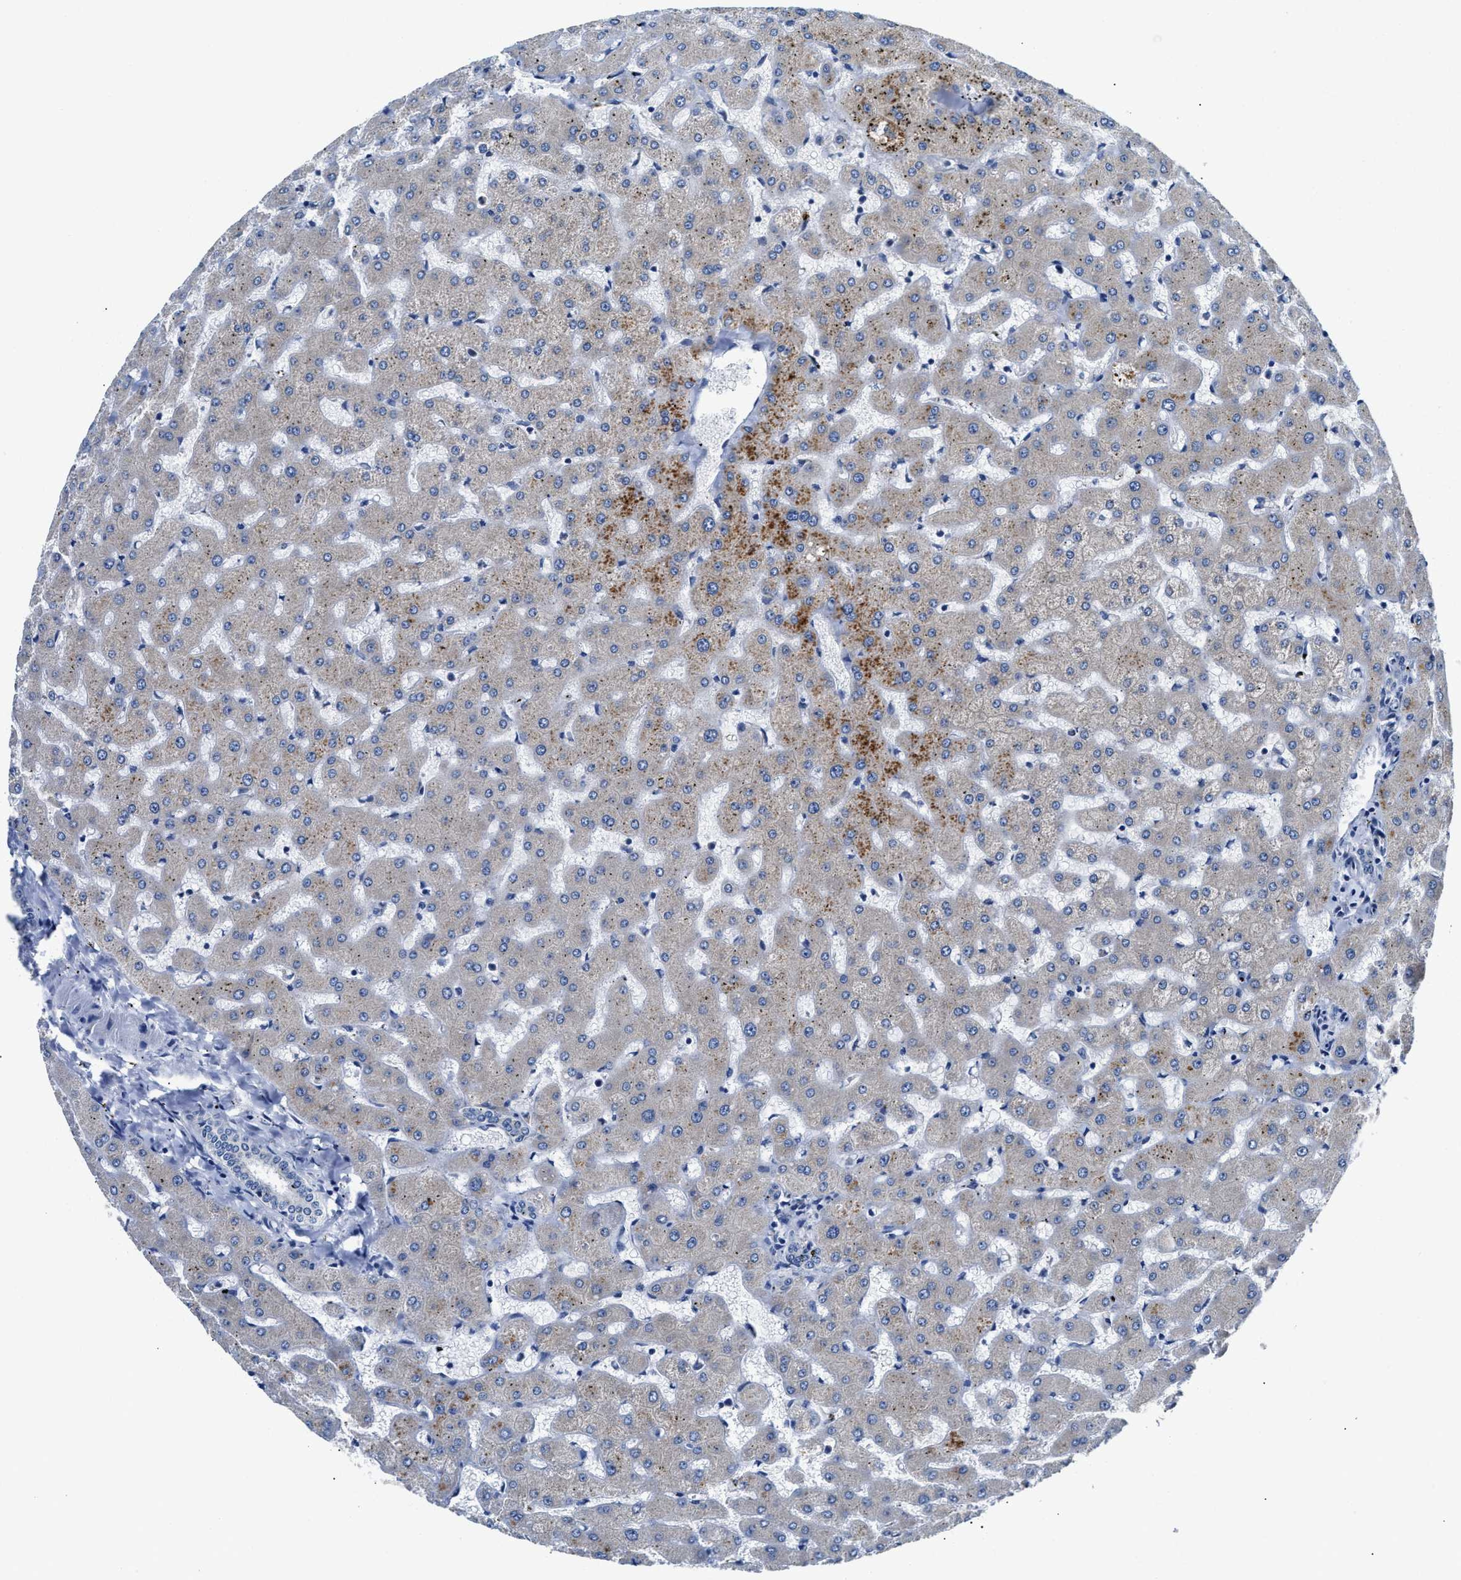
{"staining": {"intensity": "negative", "quantity": "none", "location": "none"}, "tissue": "liver", "cell_type": "Cholangiocytes", "image_type": "normal", "snomed": [{"axis": "morphology", "description": "Normal tissue, NOS"}, {"axis": "topography", "description": "Liver"}], "caption": "Protein analysis of normal liver demonstrates no significant expression in cholangiocytes.", "gene": "FAM185A", "patient": {"sex": "female", "age": 63}}